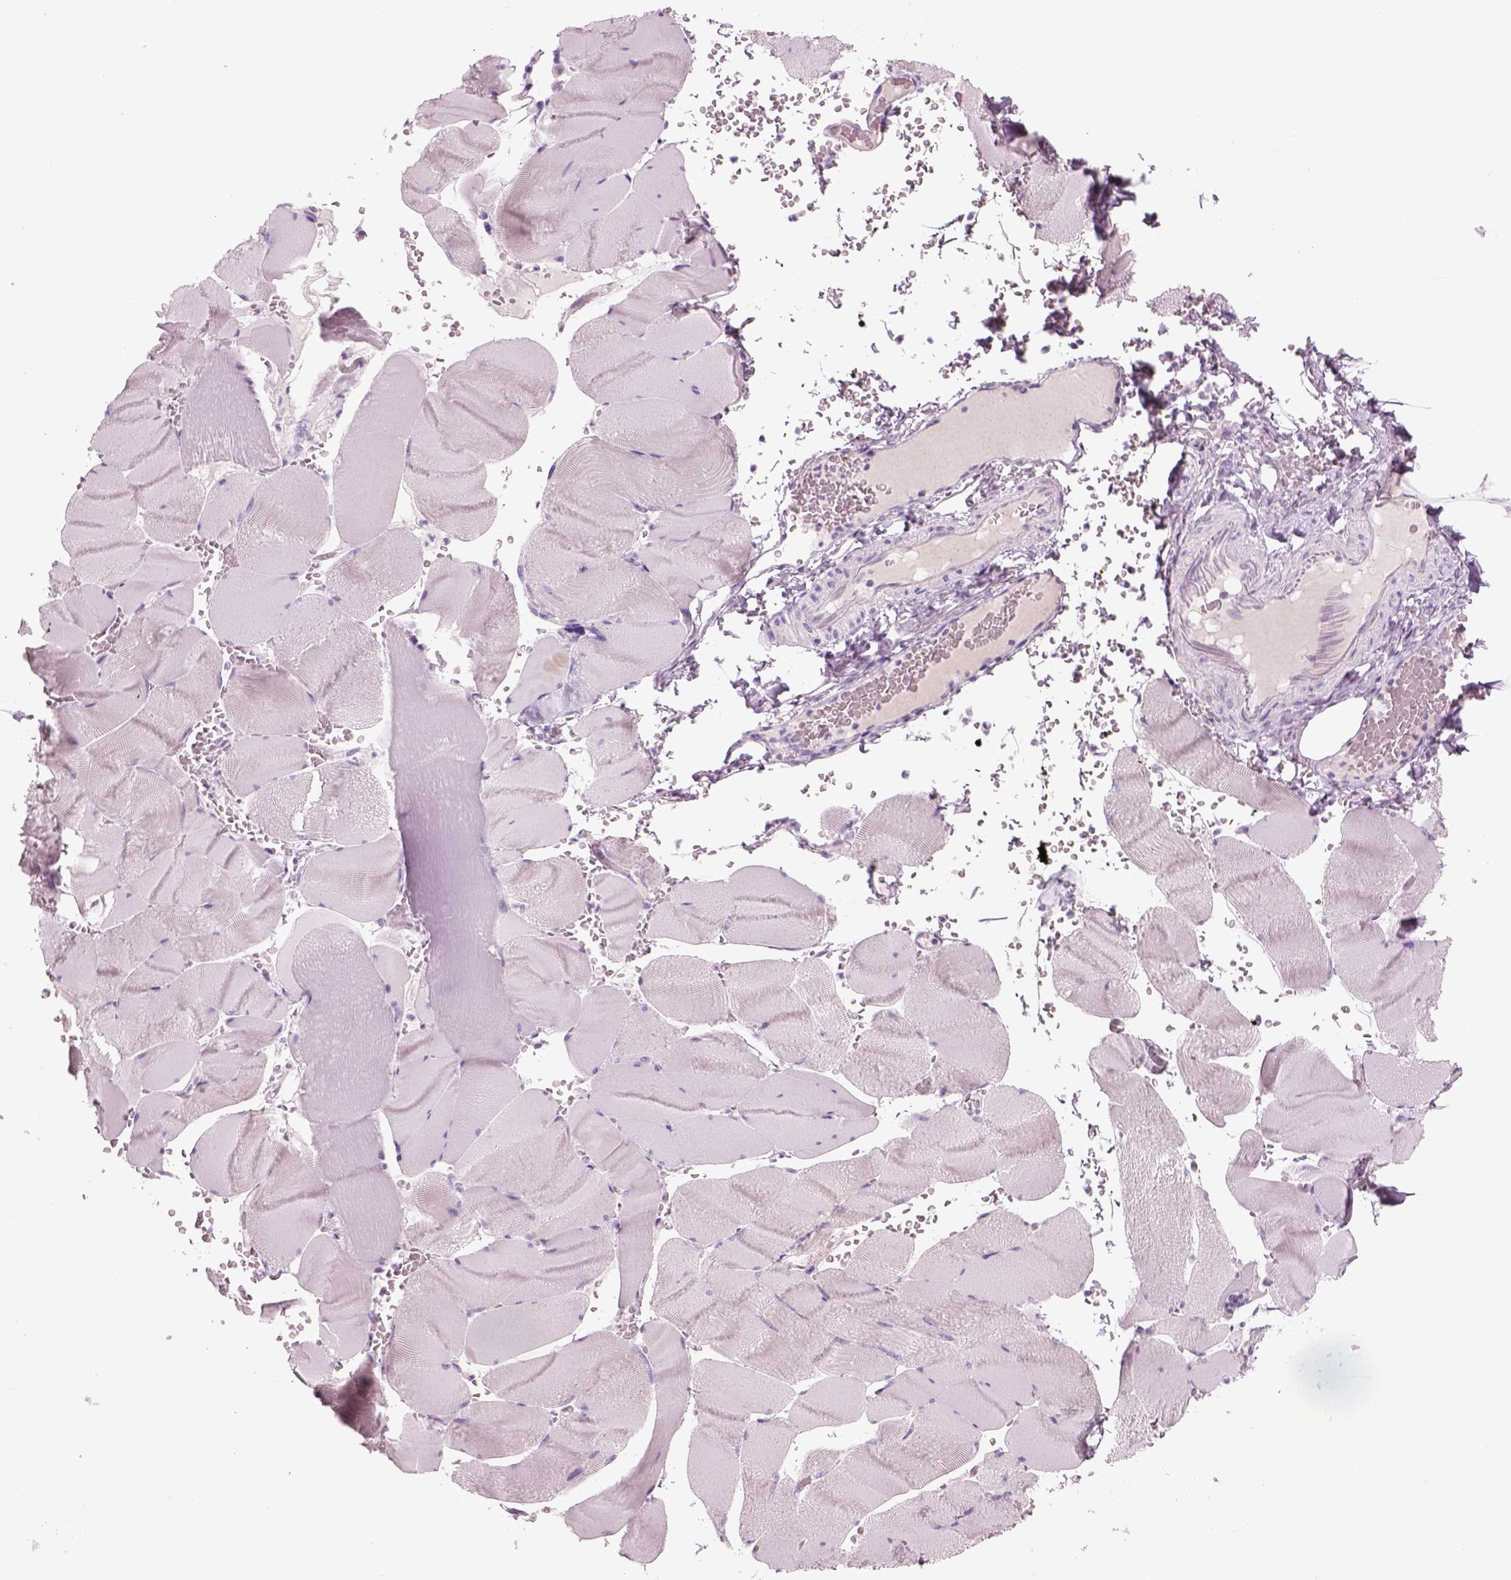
{"staining": {"intensity": "negative", "quantity": "none", "location": "none"}, "tissue": "skeletal muscle", "cell_type": "Myocytes", "image_type": "normal", "snomed": [{"axis": "morphology", "description": "Normal tissue, NOS"}, {"axis": "topography", "description": "Skeletal muscle"}], "caption": "High power microscopy micrograph of an immunohistochemistry image of benign skeletal muscle, revealing no significant staining in myocytes.", "gene": "GAS2L2", "patient": {"sex": "male", "age": 56}}